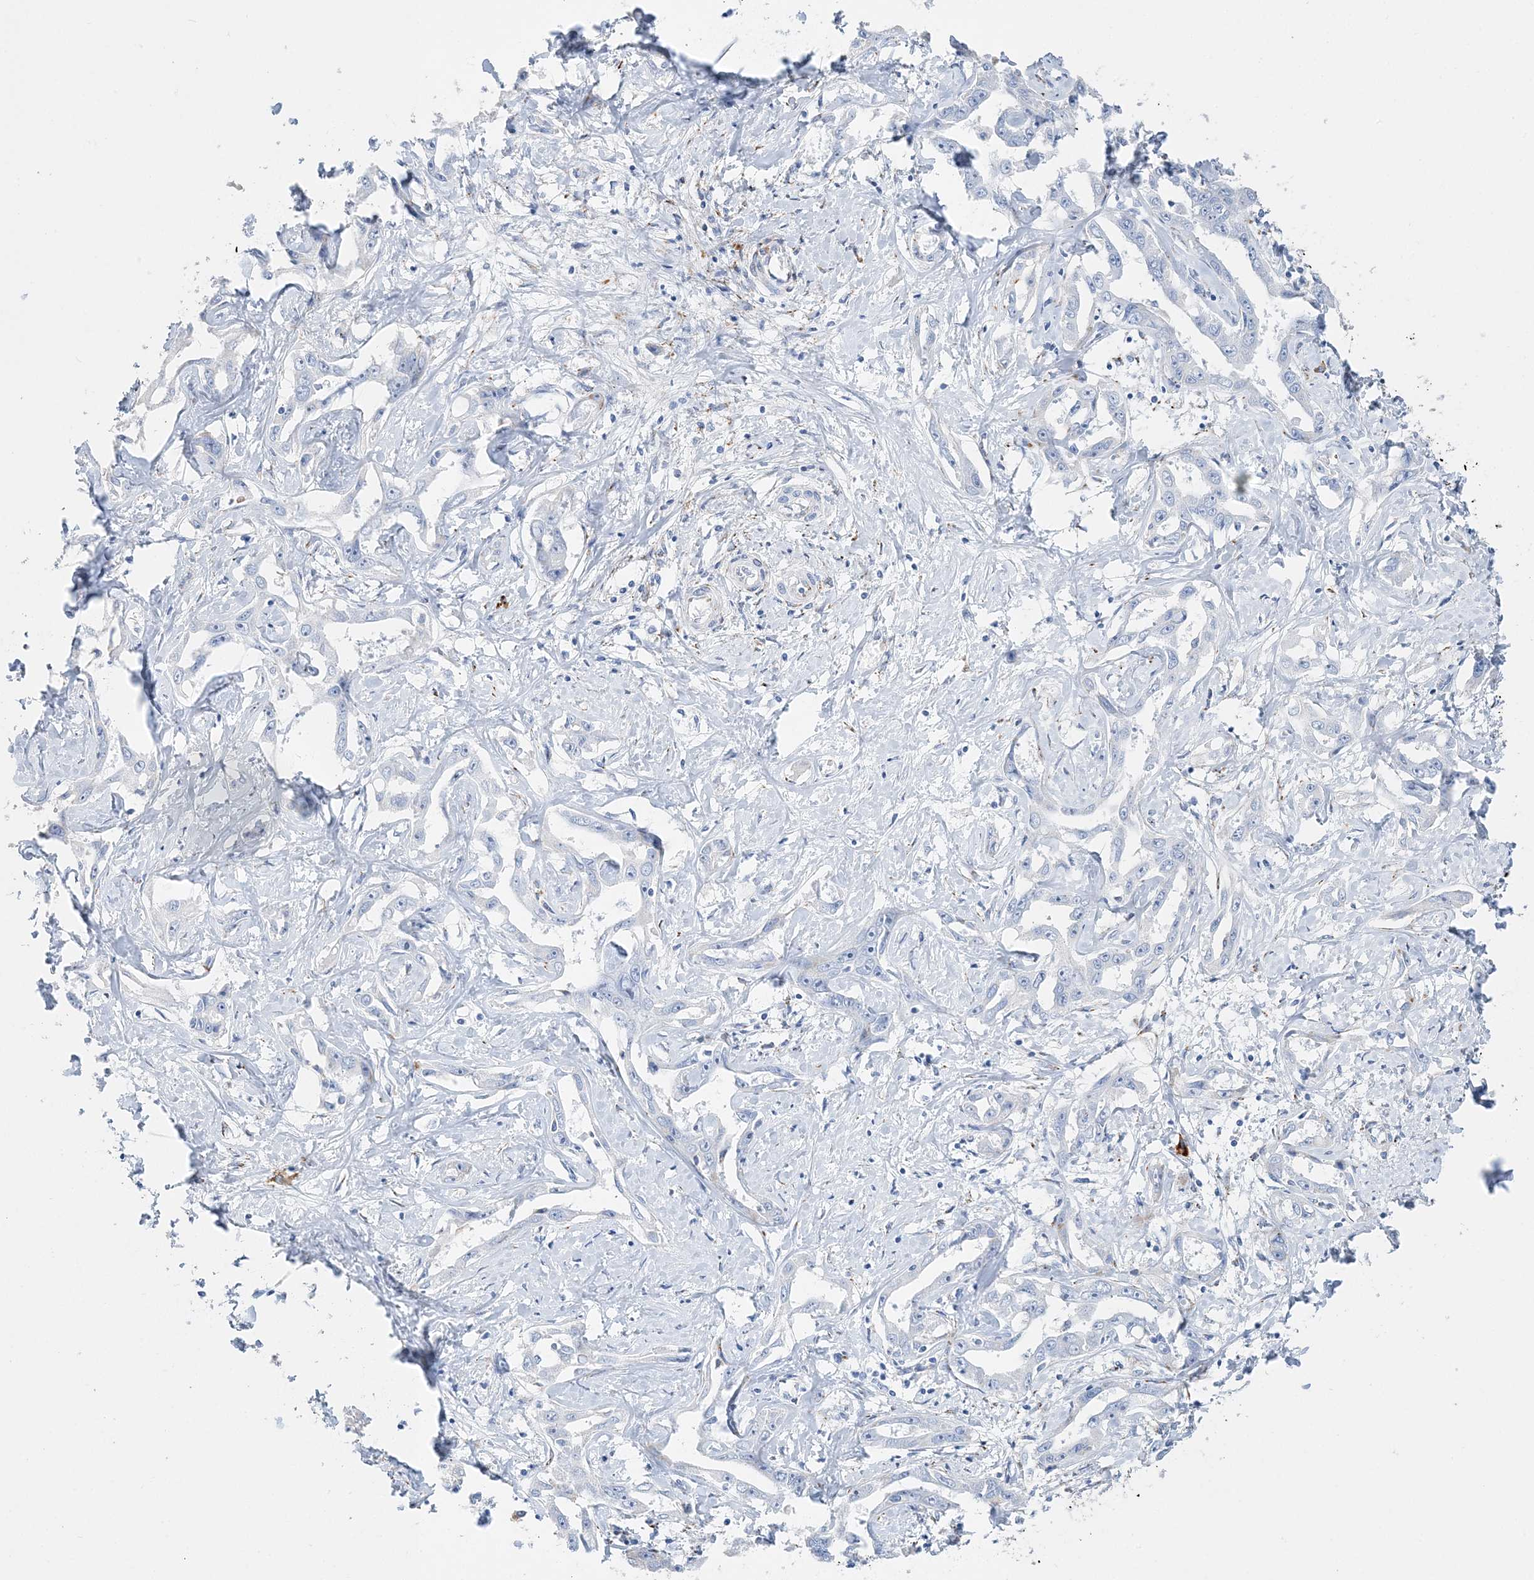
{"staining": {"intensity": "negative", "quantity": "none", "location": "none"}, "tissue": "liver cancer", "cell_type": "Tumor cells", "image_type": "cancer", "snomed": [{"axis": "morphology", "description": "Cholangiocarcinoma"}, {"axis": "topography", "description": "Liver"}], "caption": "Cholangiocarcinoma (liver) was stained to show a protein in brown. There is no significant expression in tumor cells.", "gene": "TSPYL6", "patient": {"sex": "male", "age": 59}}